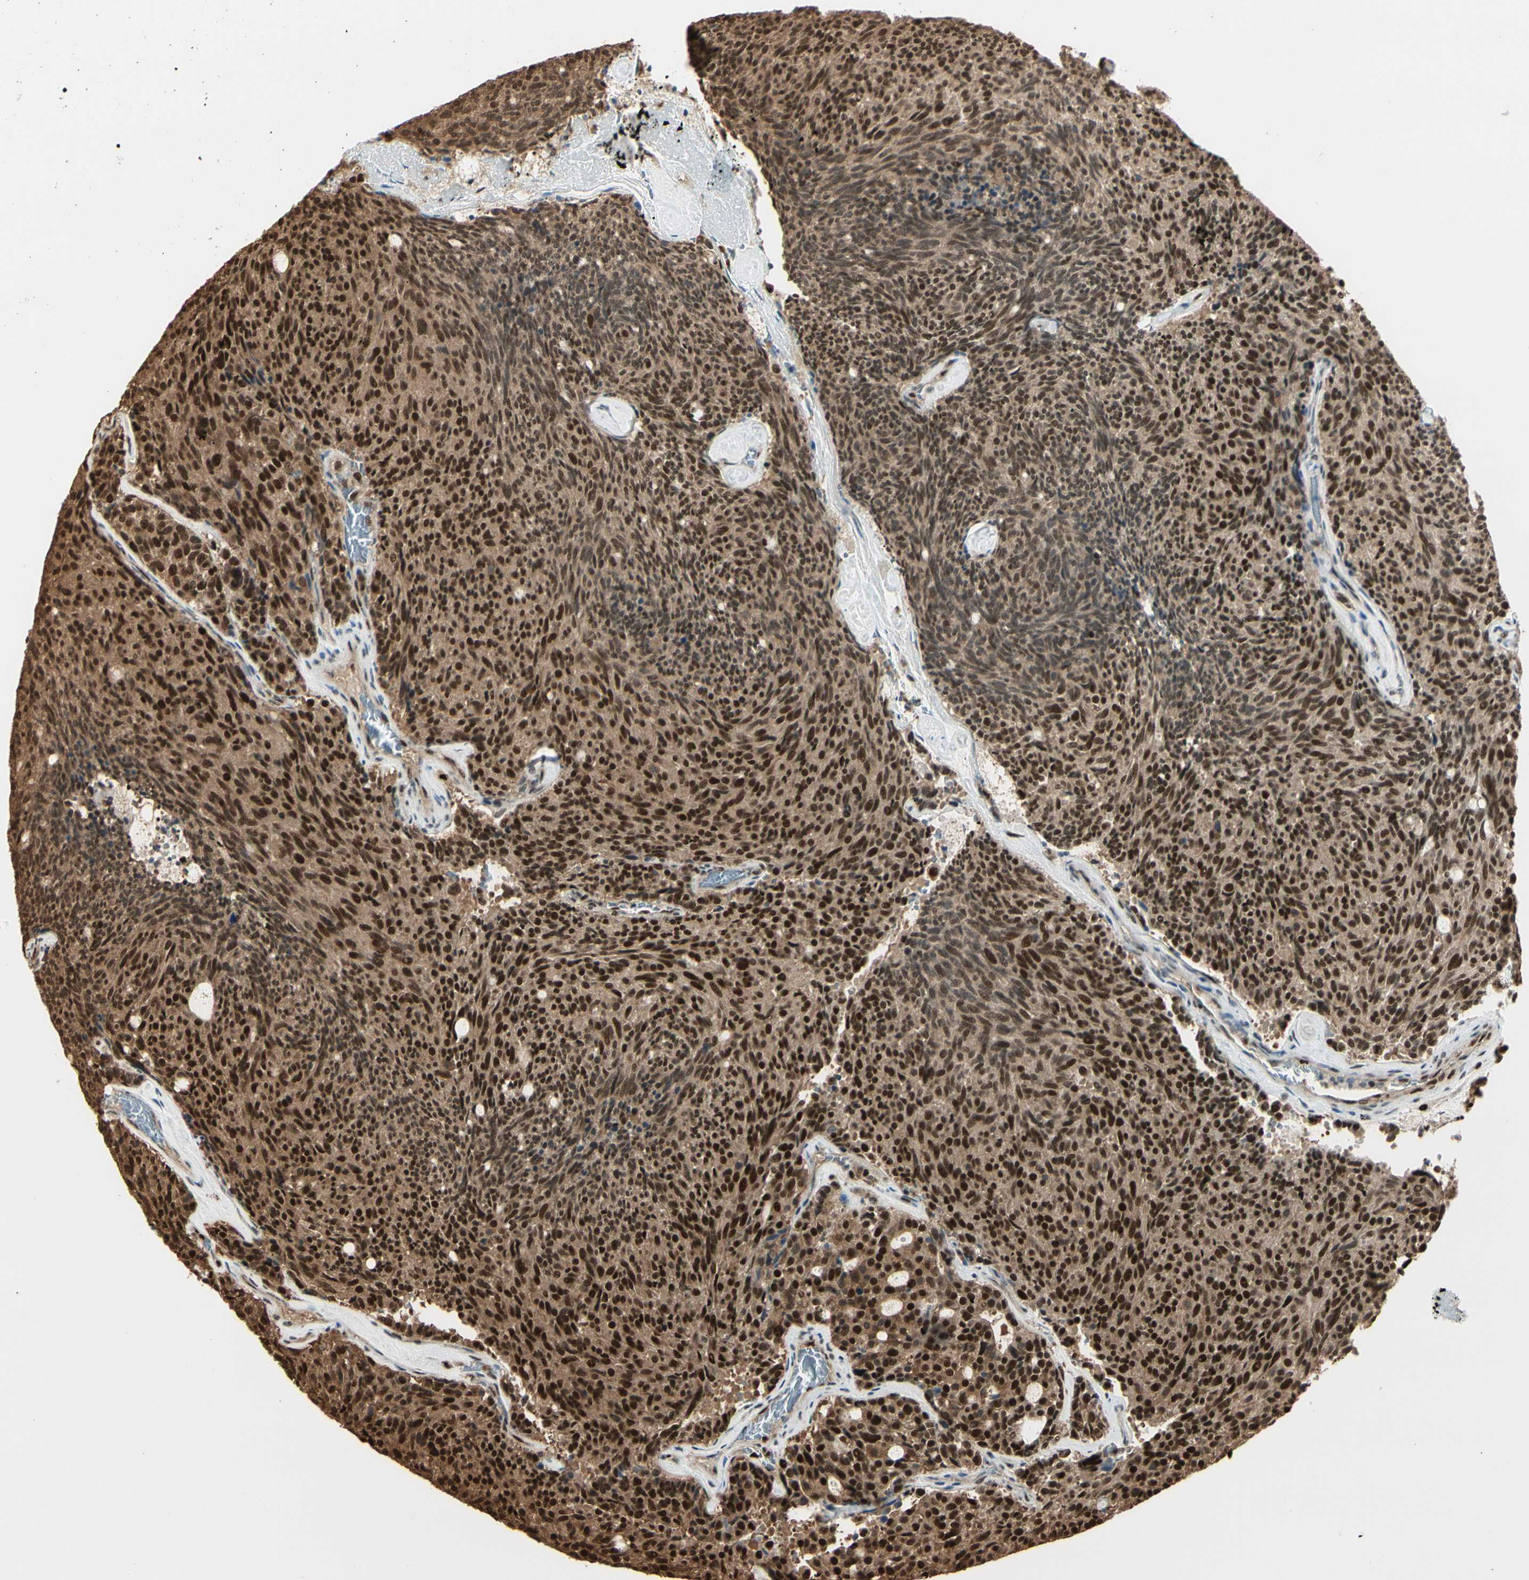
{"staining": {"intensity": "strong", "quantity": ">75%", "location": "cytoplasmic/membranous,nuclear"}, "tissue": "carcinoid", "cell_type": "Tumor cells", "image_type": "cancer", "snomed": [{"axis": "morphology", "description": "Carcinoid, malignant, NOS"}, {"axis": "topography", "description": "Pancreas"}], "caption": "Tumor cells show strong cytoplasmic/membranous and nuclear positivity in about >75% of cells in carcinoid.", "gene": "HSF1", "patient": {"sex": "female", "age": 54}}